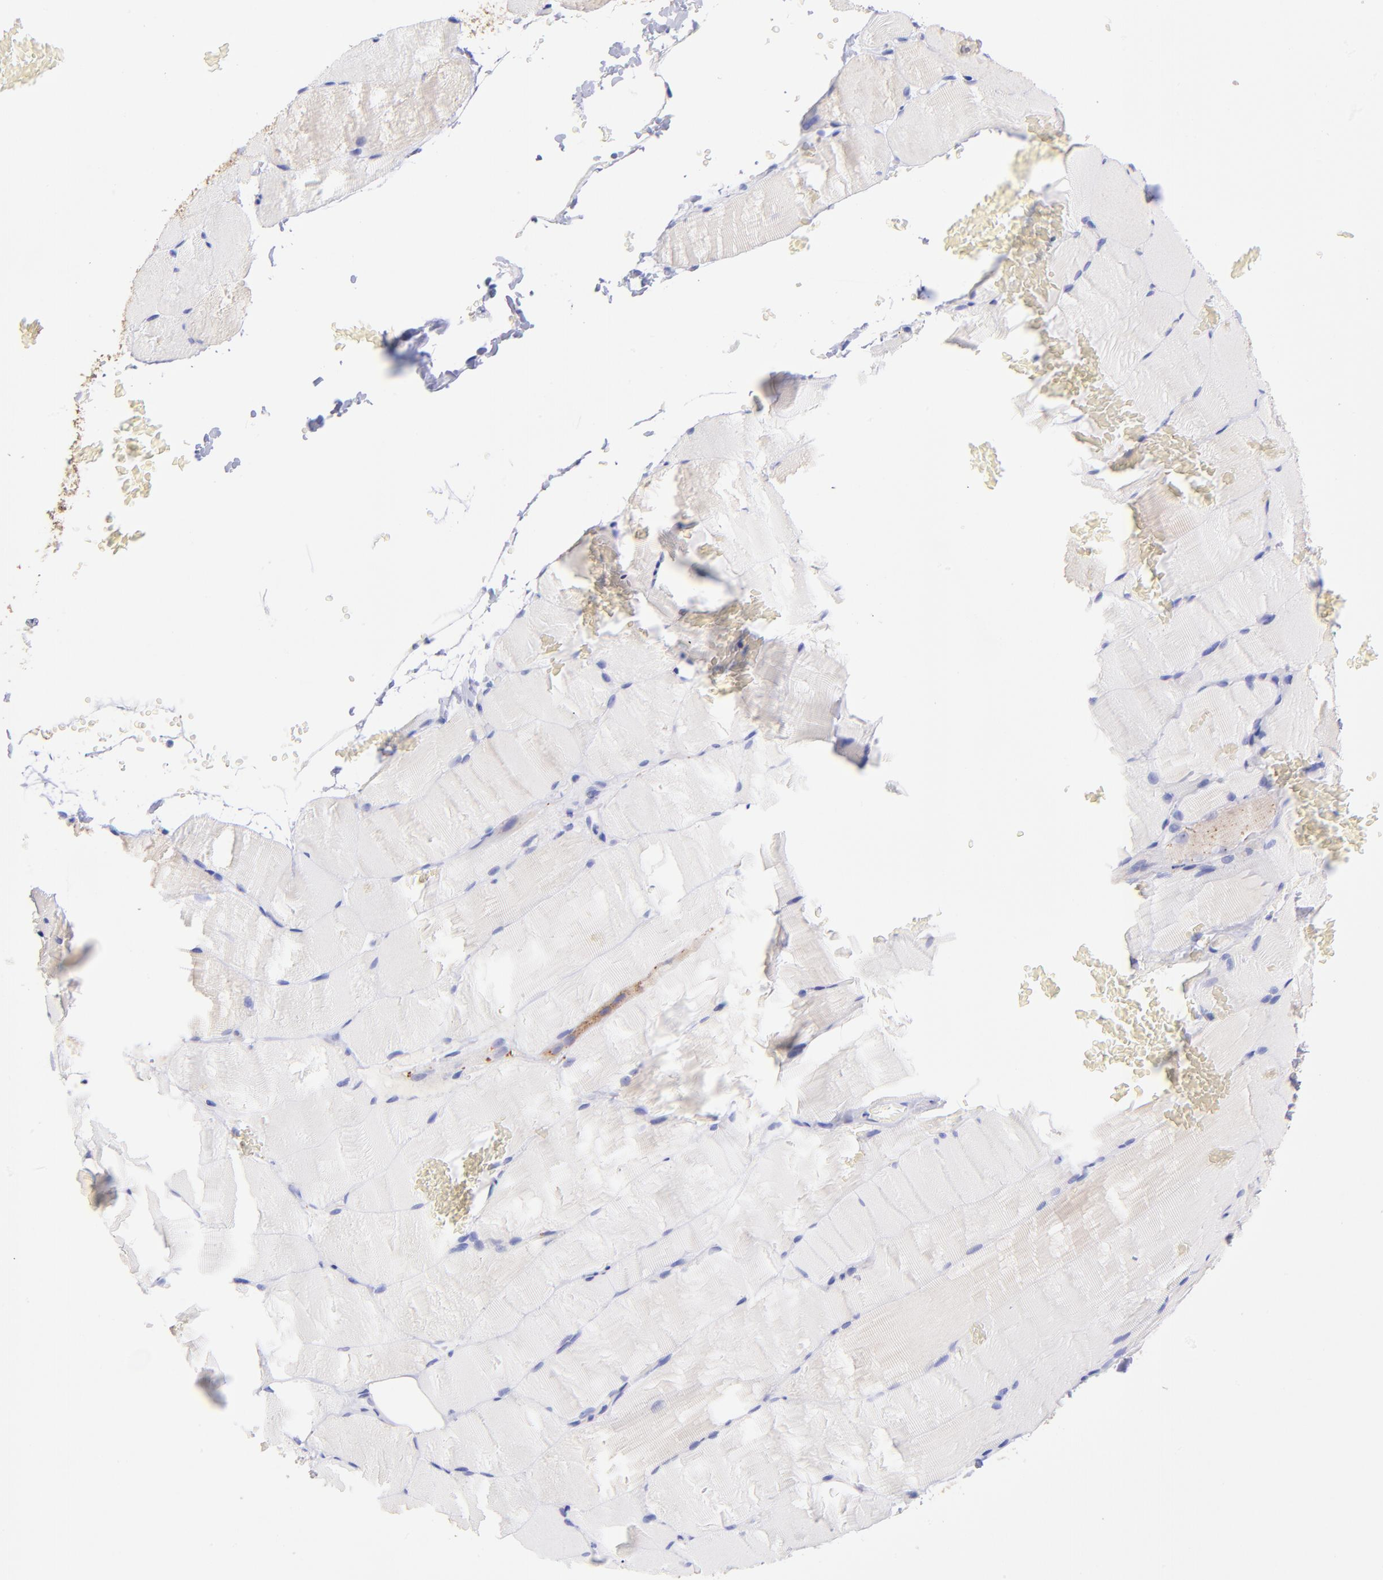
{"staining": {"intensity": "negative", "quantity": "none", "location": "none"}, "tissue": "skeletal muscle", "cell_type": "Myocytes", "image_type": "normal", "snomed": [{"axis": "morphology", "description": "Normal tissue, NOS"}, {"axis": "topography", "description": "Skeletal muscle"}], "caption": "Immunohistochemical staining of unremarkable skeletal muscle displays no significant staining in myocytes. (DAB immunohistochemistry with hematoxylin counter stain).", "gene": "RAB3B", "patient": {"sex": "female", "age": 37}}